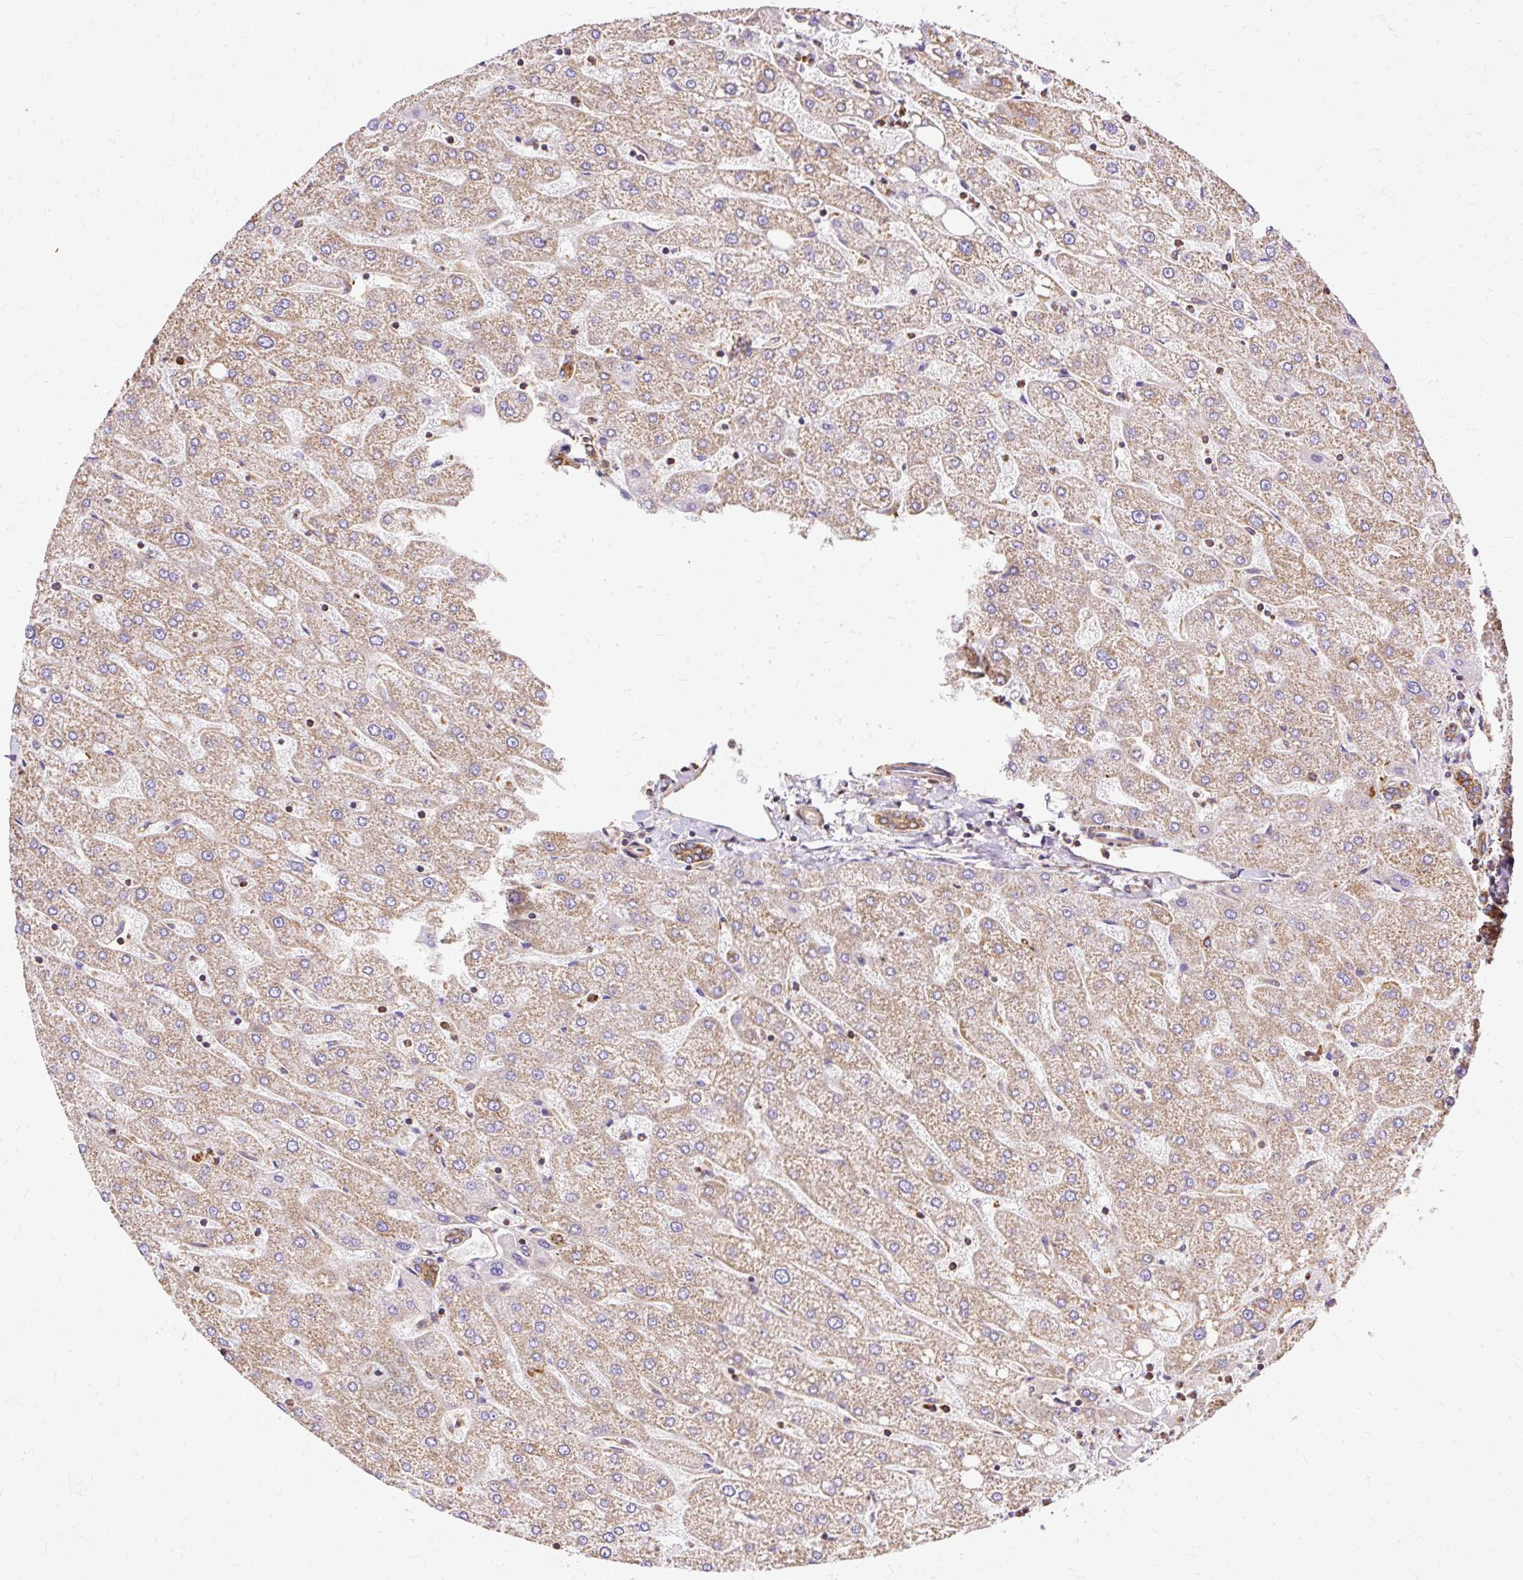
{"staining": {"intensity": "moderate", "quantity": ">75%", "location": "cytoplasmic/membranous"}, "tissue": "liver", "cell_type": "Cholangiocytes", "image_type": "normal", "snomed": [{"axis": "morphology", "description": "Normal tissue, NOS"}, {"axis": "topography", "description": "Liver"}], "caption": "Protein analysis of unremarkable liver demonstrates moderate cytoplasmic/membranous expression in about >75% of cholangiocytes. Nuclei are stained in blue.", "gene": "KLHL11", "patient": {"sex": "male", "age": 67}}